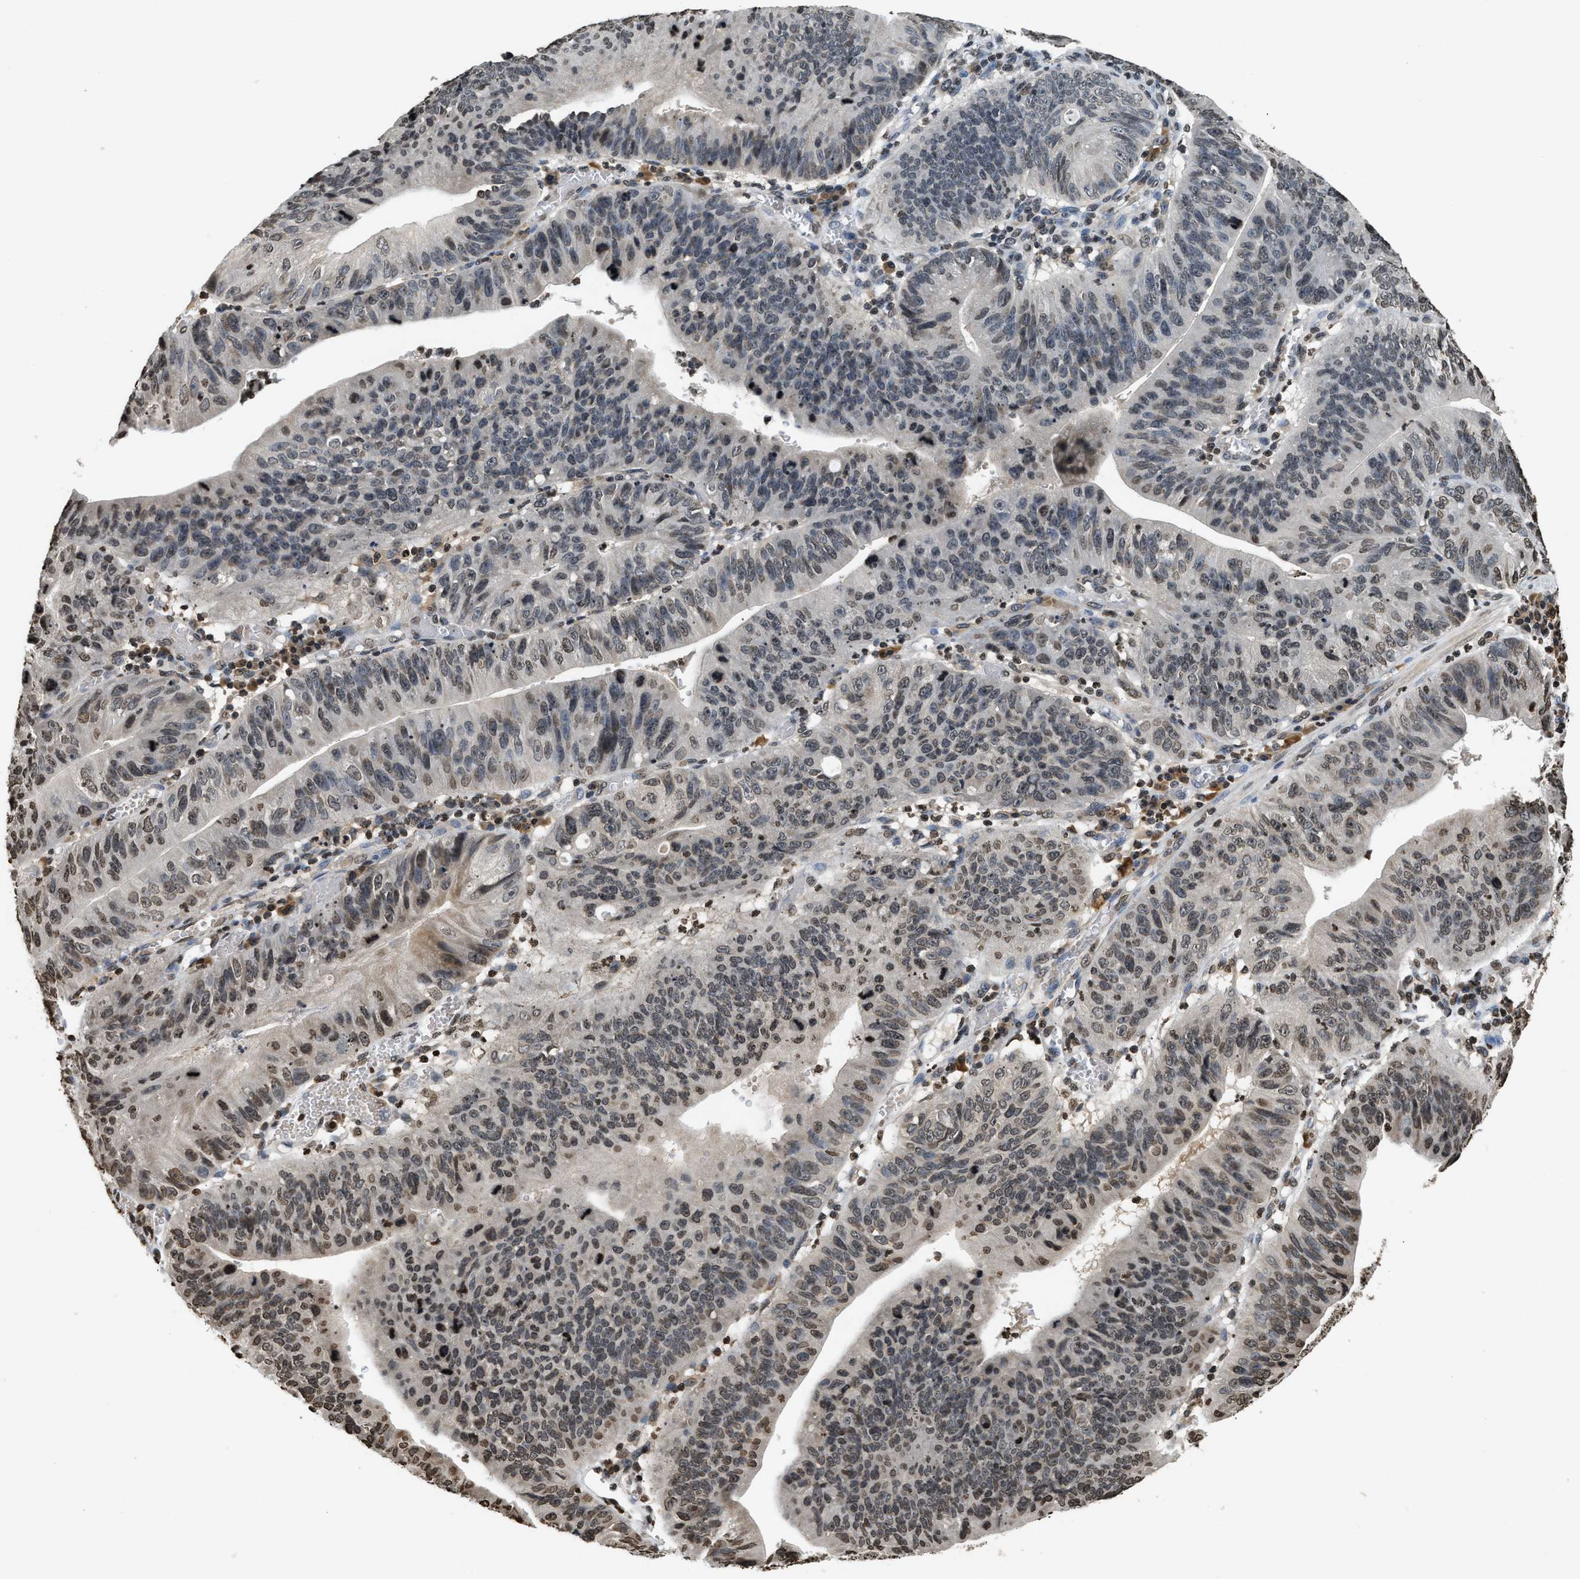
{"staining": {"intensity": "weak", "quantity": "25%-75%", "location": "nuclear"}, "tissue": "stomach cancer", "cell_type": "Tumor cells", "image_type": "cancer", "snomed": [{"axis": "morphology", "description": "Adenocarcinoma, NOS"}, {"axis": "topography", "description": "Stomach"}], "caption": "A photomicrograph of human adenocarcinoma (stomach) stained for a protein displays weak nuclear brown staining in tumor cells. Using DAB (3,3'-diaminobenzidine) (brown) and hematoxylin (blue) stains, captured at high magnification using brightfield microscopy.", "gene": "DNASE1L3", "patient": {"sex": "male", "age": 59}}